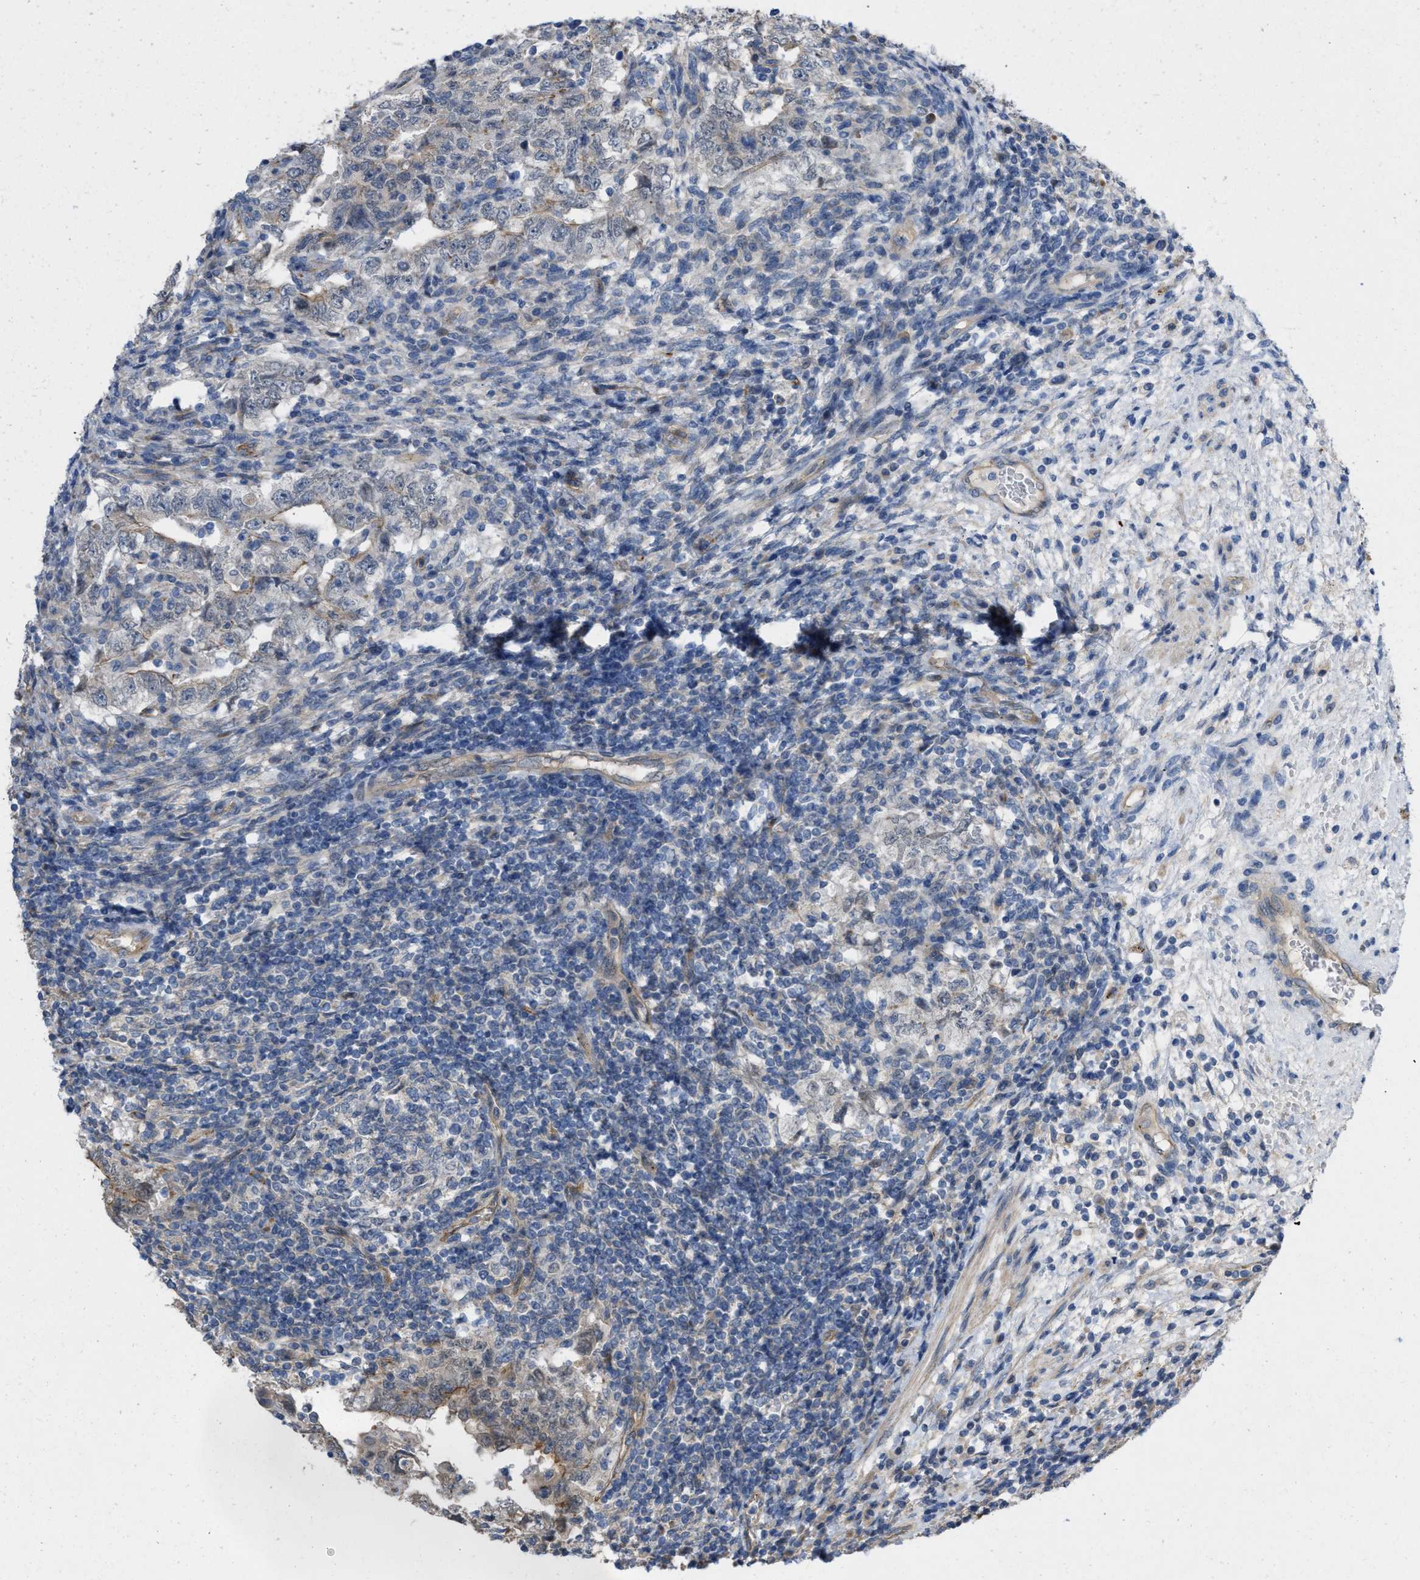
{"staining": {"intensity": "weak", "quantity": "<25%", "location": "cytoplasmic/membranous"}, "tissue": "testis cancer", "cell_type": "Tumor cells", "image_type": "cancer", "snomed": [{"axis": "morphology", "description": "Carcinoma, Embryonal, NOS"}, {"axis": "topography", "description": "Testis"}], "caption": "A photomicrograph of testis cancer (embryonal carcinoma) stained for a protein displays no brown staining in tumor cells. Brightfield microscopy of immunohistochemistry (IHC) stained with DAB (brown) and hematoxylin (blue), captured at high magnification.", "gene": "SLC4A11", "patient": {"sex": "male", "age": 26}}